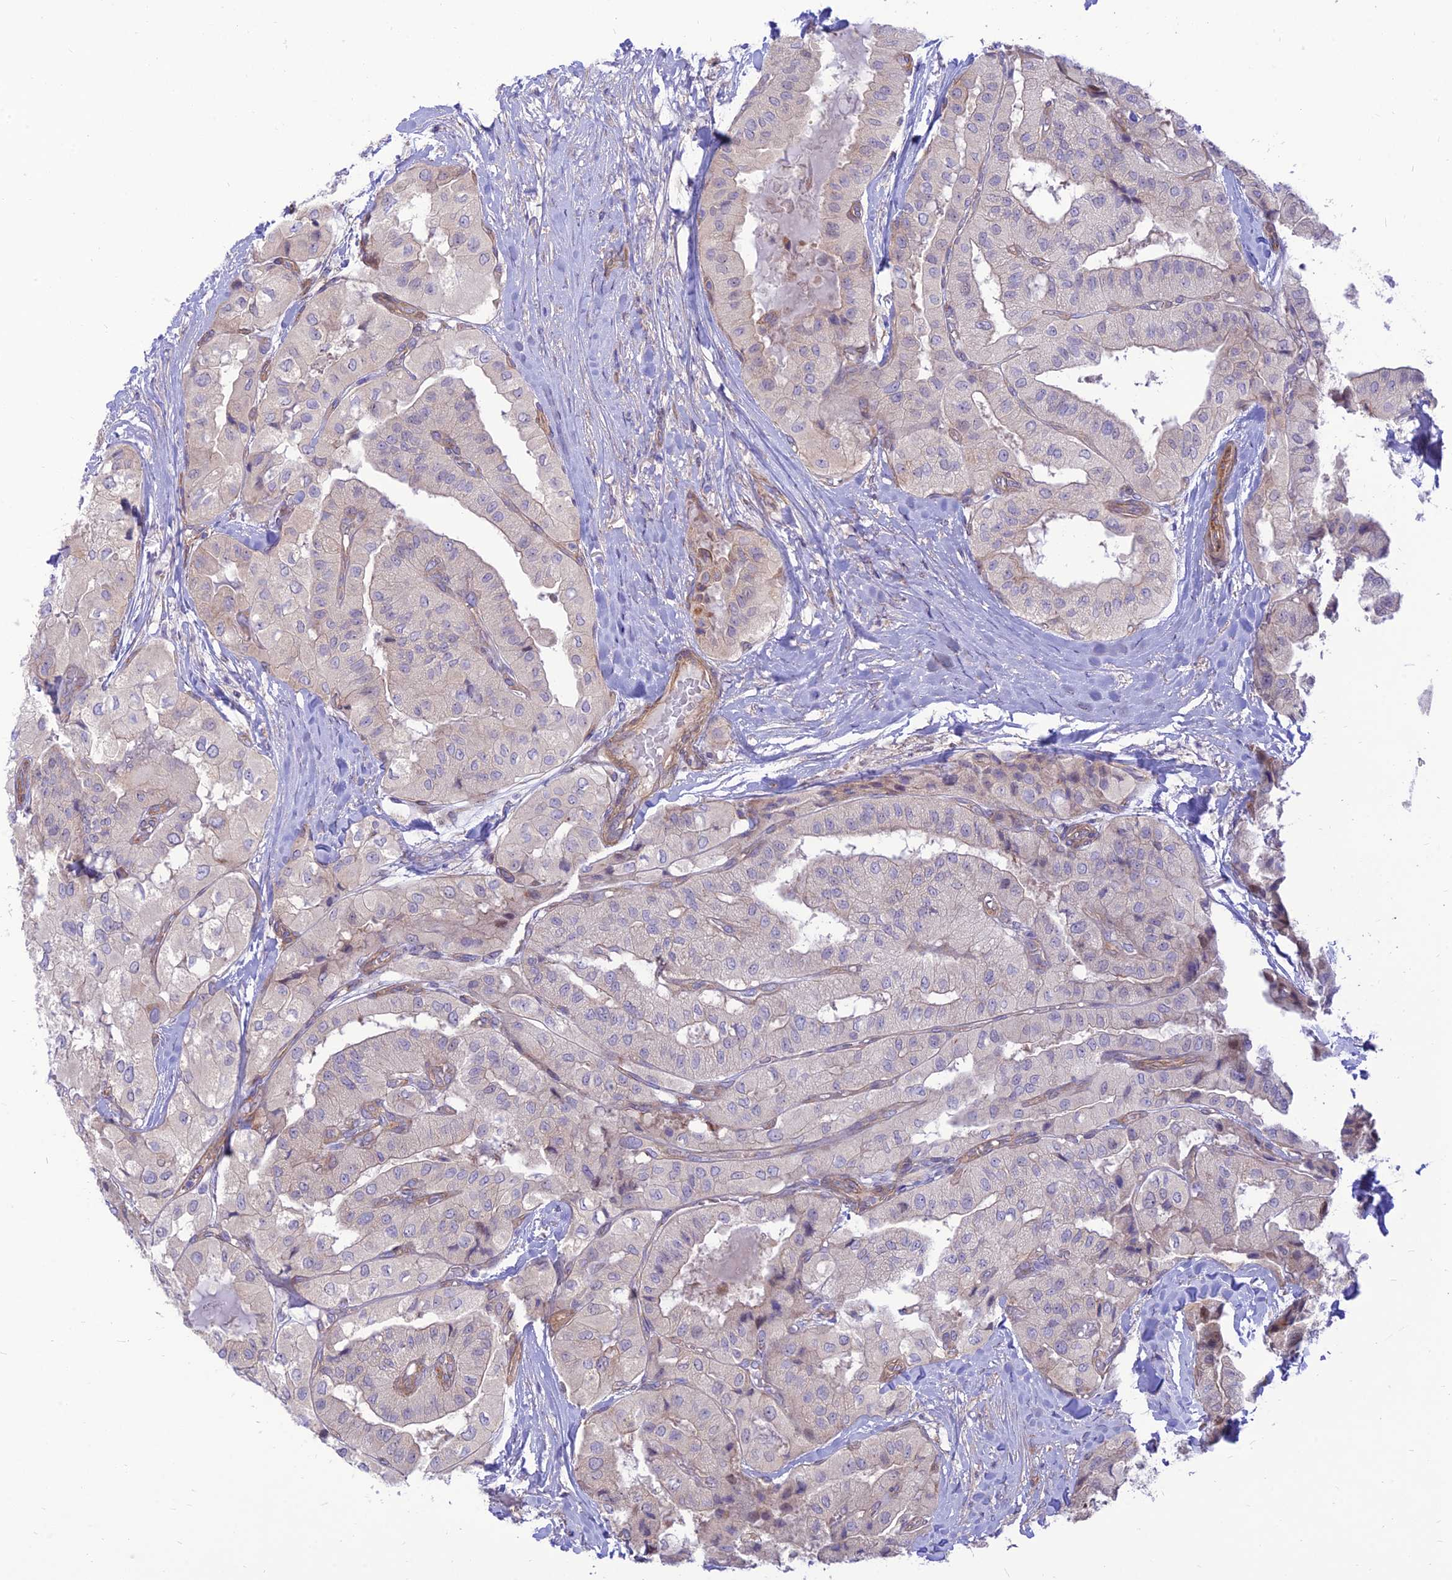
{"staining": {"intensity": "moderate", "quantity": "<25%", "location": "cytoplasmic/membranous"}, "tissue": "thyroid cancer", "cell_type": "Tumor cells", "image_type": "cancer", "snomed": [{"axis": "morphology", "description": "Papillary adenocarcinoma, NOS"}, {"axis": "topography", "description": "Thyroid gland"}], "caption": "An immunohistochemistry (IHC) photomicrograph of tumor tissue is shown. Protein staining in brown highlights moderate cytoplasmic/membranous positivity in thyroid papillary adenocarcinoma within tumor cells.", "gene": "KCNAB1", "patient": {"sex": "female", "age": 59}}